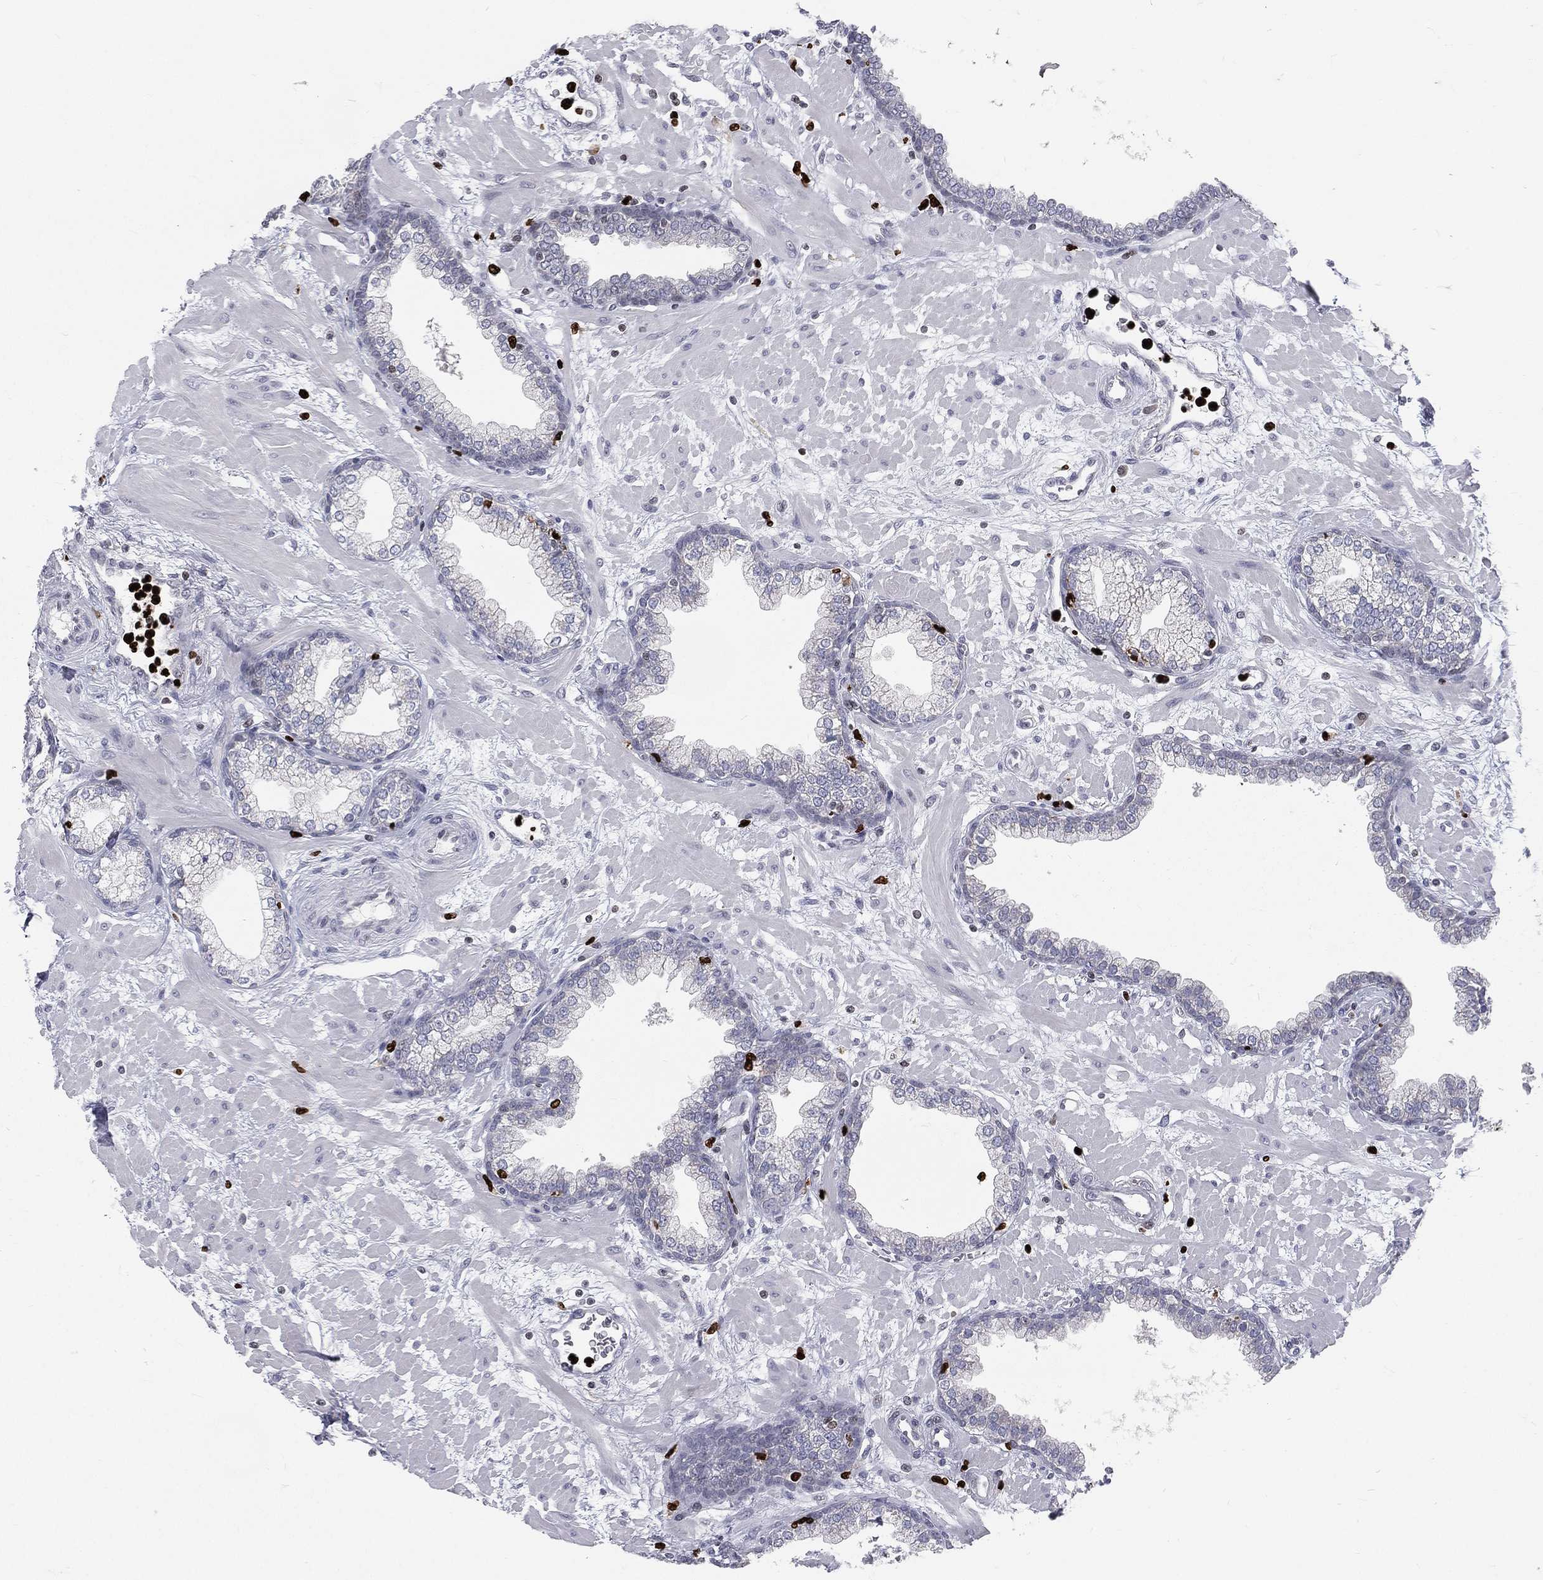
{"staining": {"intensity": "negative", "quantity": "none", "location": "none"}, "tissue": "prostate", "cell_type": "Glandular cells", "image_type": "normal", "snomed": [{"axis": "morphology", "description": "Normal tissue, NOS"}, {"axis": "topography", "description": "Prostate"}], "caption": "An IHC photomicrograph of normal prostate is shown. There is no staining in glandular cells of prostate.", "gene": "MNDA", "patient": {"sex": "male", "age": 63}}